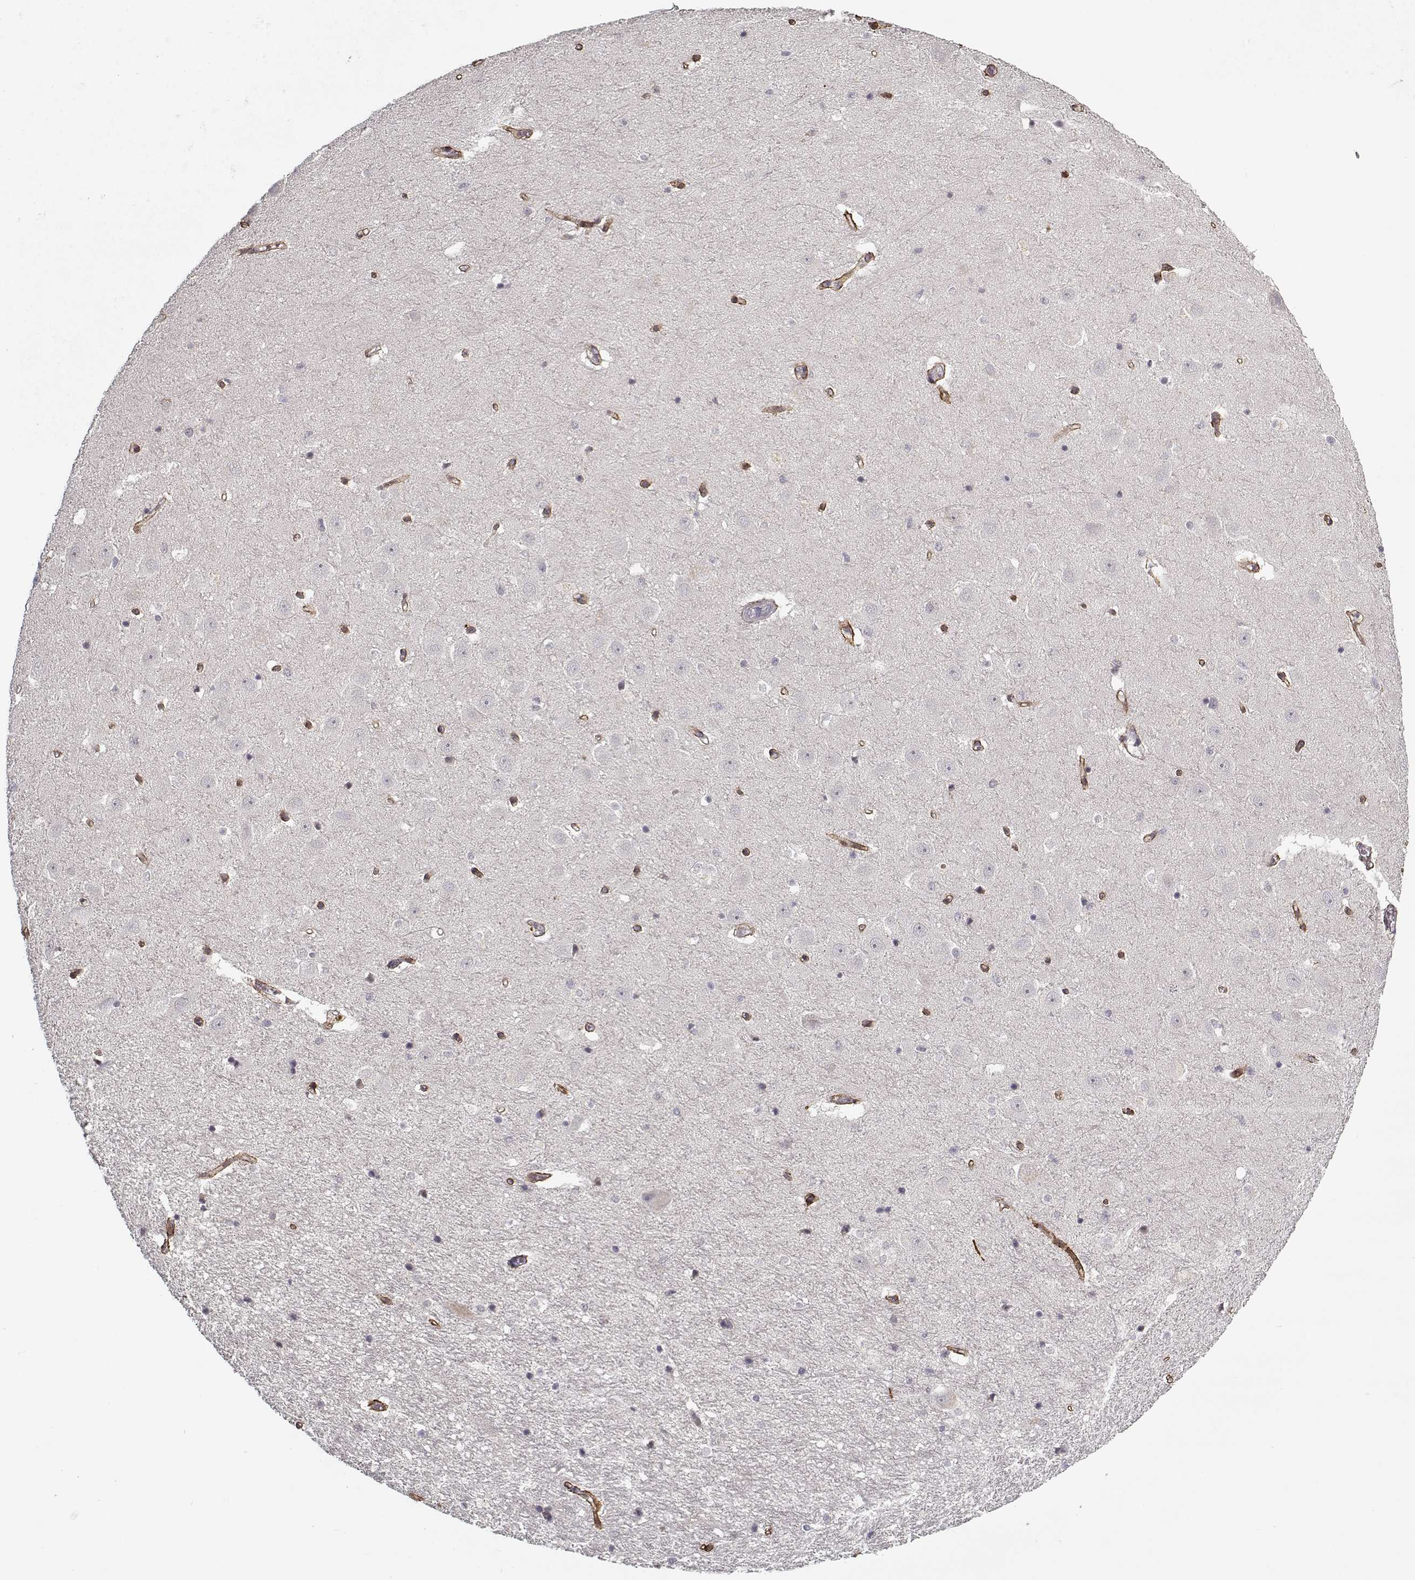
{"staining": {"intensity": "negative", "quantity": "none", "location": "none"}, "tissue": "hippocampus", "cell_type": "Glial cells", "image_type": "normal", "snomed": [{"axis": "morphology", "description": "Normal tissue, NOS"}, {"axis": "topography", "description": "Hippocampus"}], "caption": "Protein analysis of normal hippocampus exhibits no significant positivity in glial cells.", "gene": "LAMA2", "patient": {"sex": "male", "age": 44}}